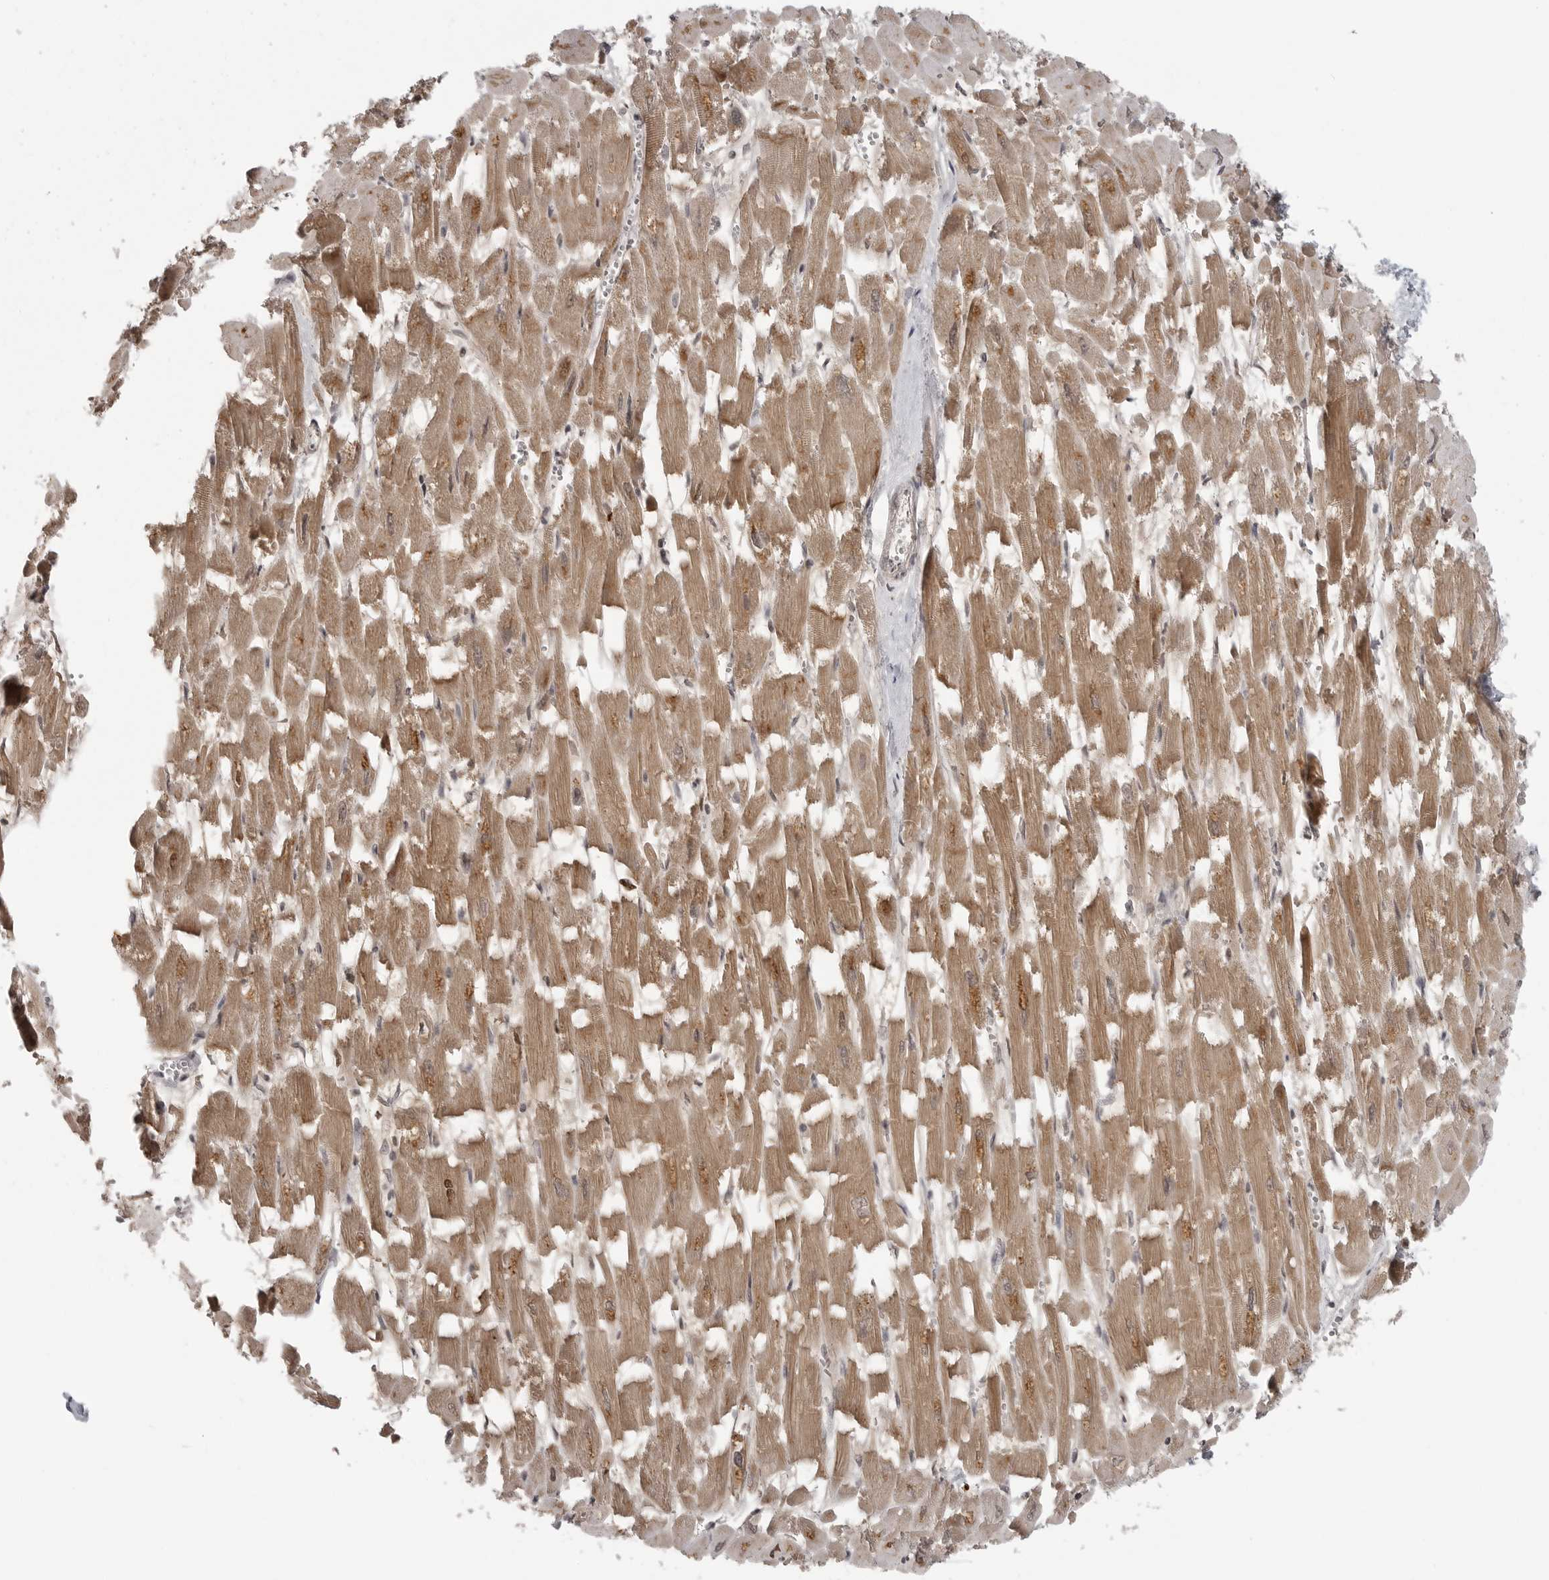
{"staining": {"intensity": "moderate", "quantity": ">75%", "location": "cytoplasmic/membranous,nuclear"}, "tissue": "heart muscle", "cell_type": "Cardiomyocytes", "image_type": "normal", "snomed": [{"axis": "morphology", "description": "Normal tissue, NOS"}, {"axis": "topography", "description": "Heart"}], "caption": "IHC photomicrograph of benign heart muscle stained for a protein (brown), which reveals medium levels of moderate cytoplasmic/membranous,nuclear staining in about >75% of cardiomyocytes.", "gene": "PEG3", "patient": {"sex": "male", "age": 54}}